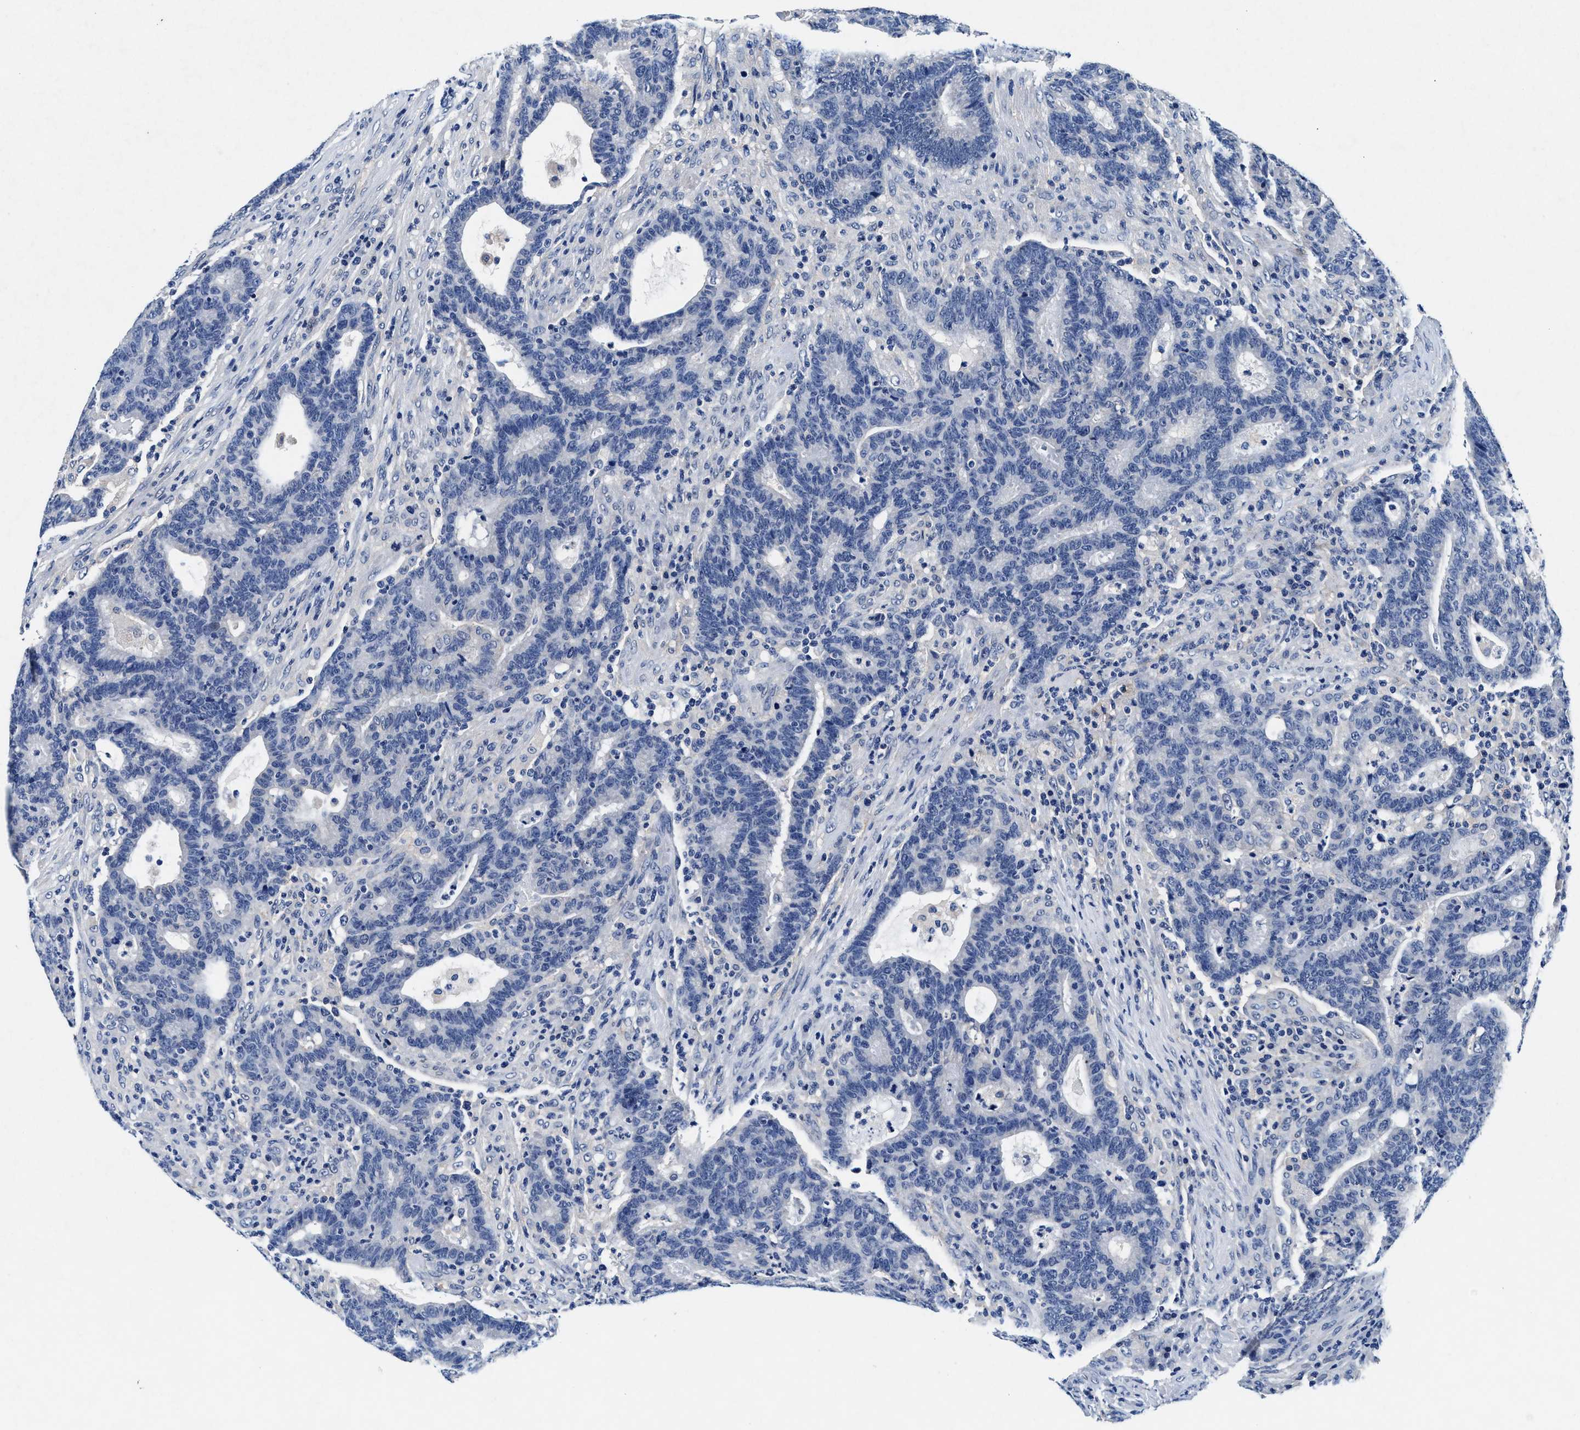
{"staining": {"intensity": "negative", "quantity": "none", "location": "none"}, "tissue": "colorectal cancer", "cell_type": "Tumor cells", "image_type": "cancer", "snomed": [{"axis": "morphology", "description": "Adenocarcinoma, NOS"}, {"axis": "topography", "description": "Colon"}], "caption": "IHC of human adenocarcinoma (colorectal) demonstrates no staining in tumor cells.", "gene": "SLC8A1", "patient": {"sex": "female", "age": 75}}